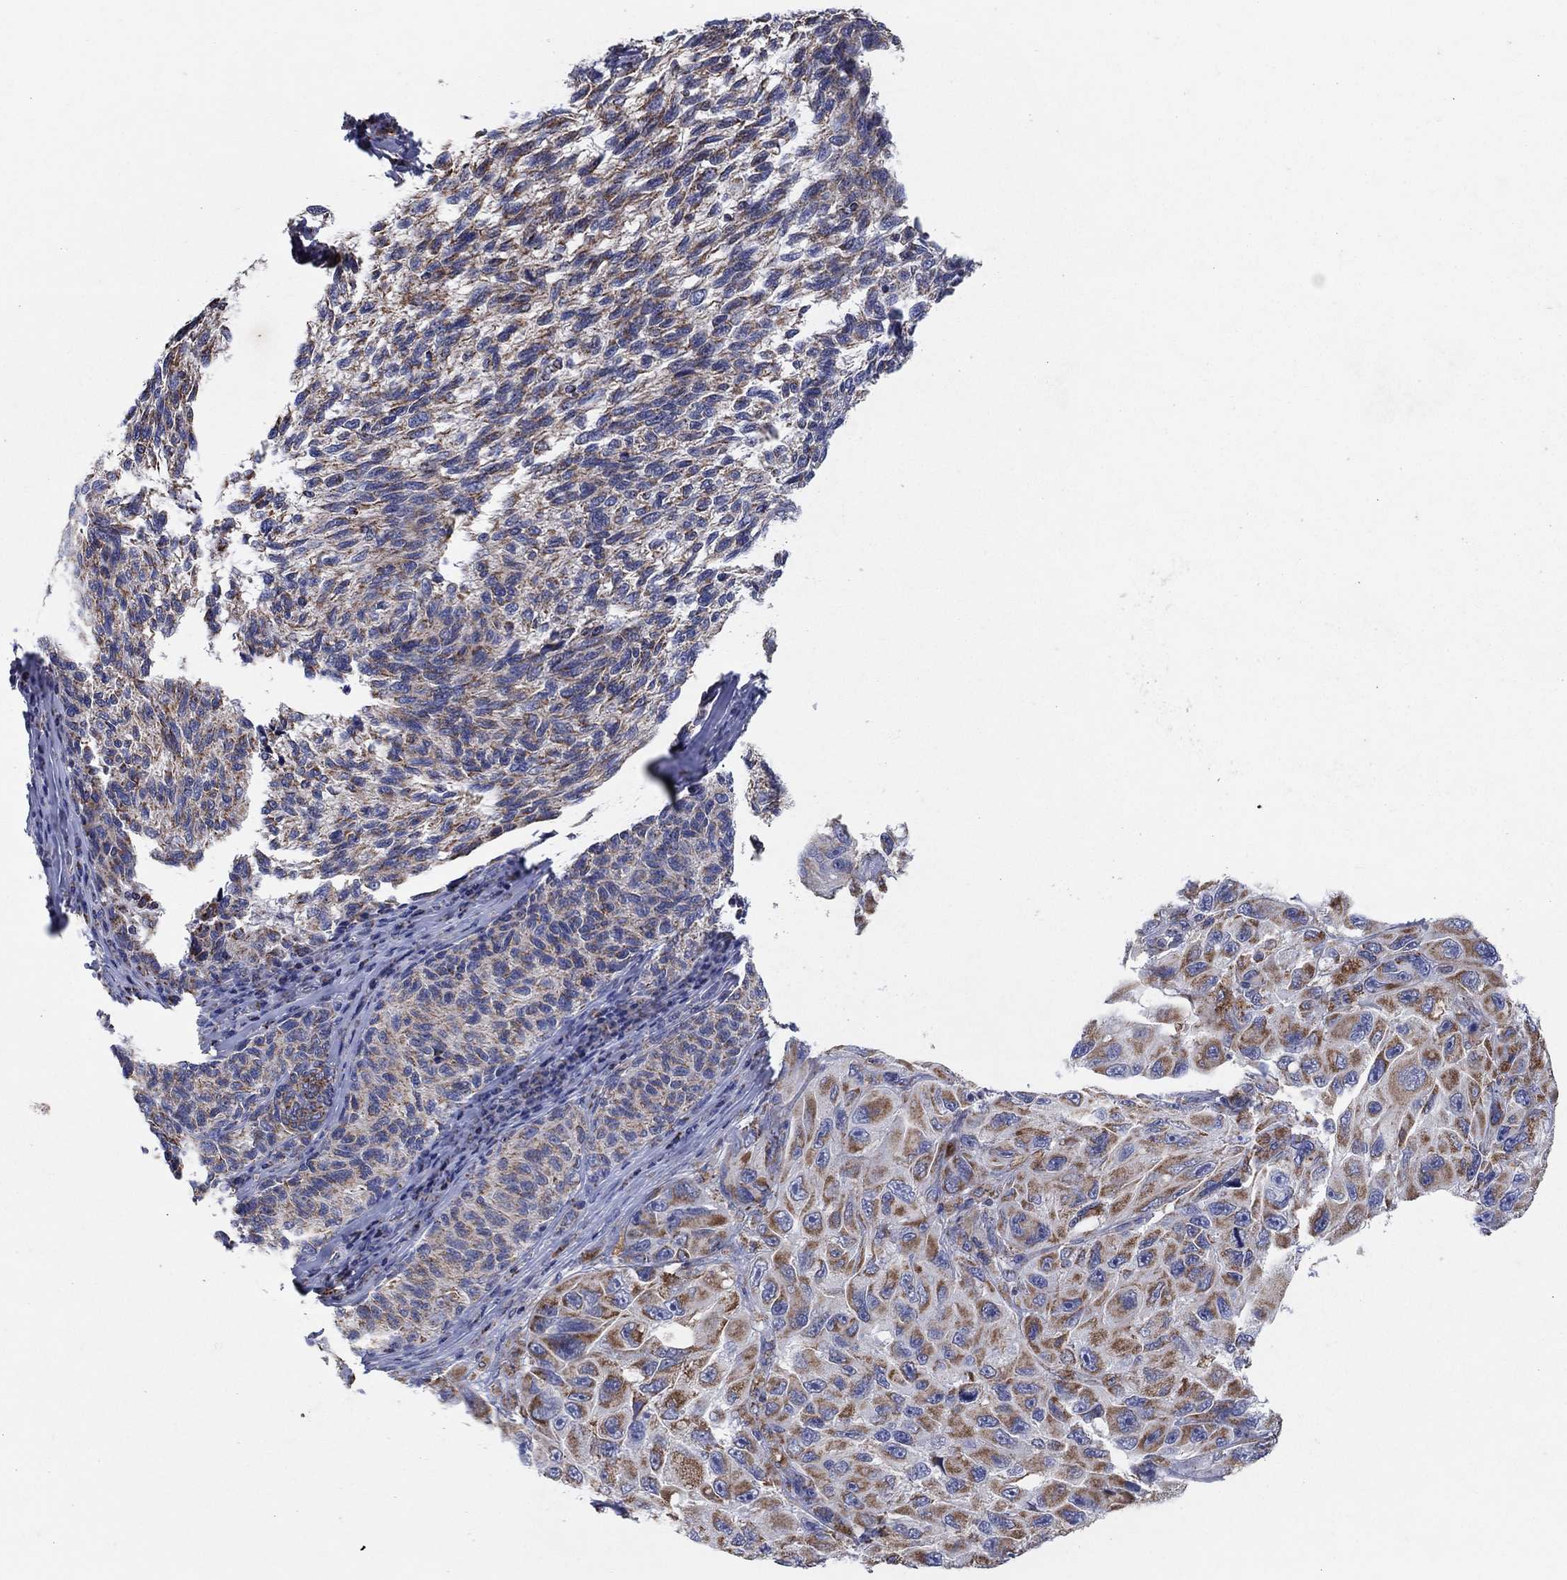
{"staining": {"intensity": "moderate", "quantity": ">75%", "location": "cytoplasmic/membranous"}, "tissue": "melanoma", "cell_type": "Tumor cells", "image_type": "cancer", "snomed": [{"axis": "morphology", "description": "Malignant melanoma, NOS"}, {"axis": "topography", "description": "Skin"}], "caption": "An image showing moderate cytoplasmic/membranous positivity in about >75% of tumor cells in malignant melanoma, as visualized by brown immunohistochemical staining.", "gene": "C9orf85", "patient": {"sex": "female", "age": 73}}